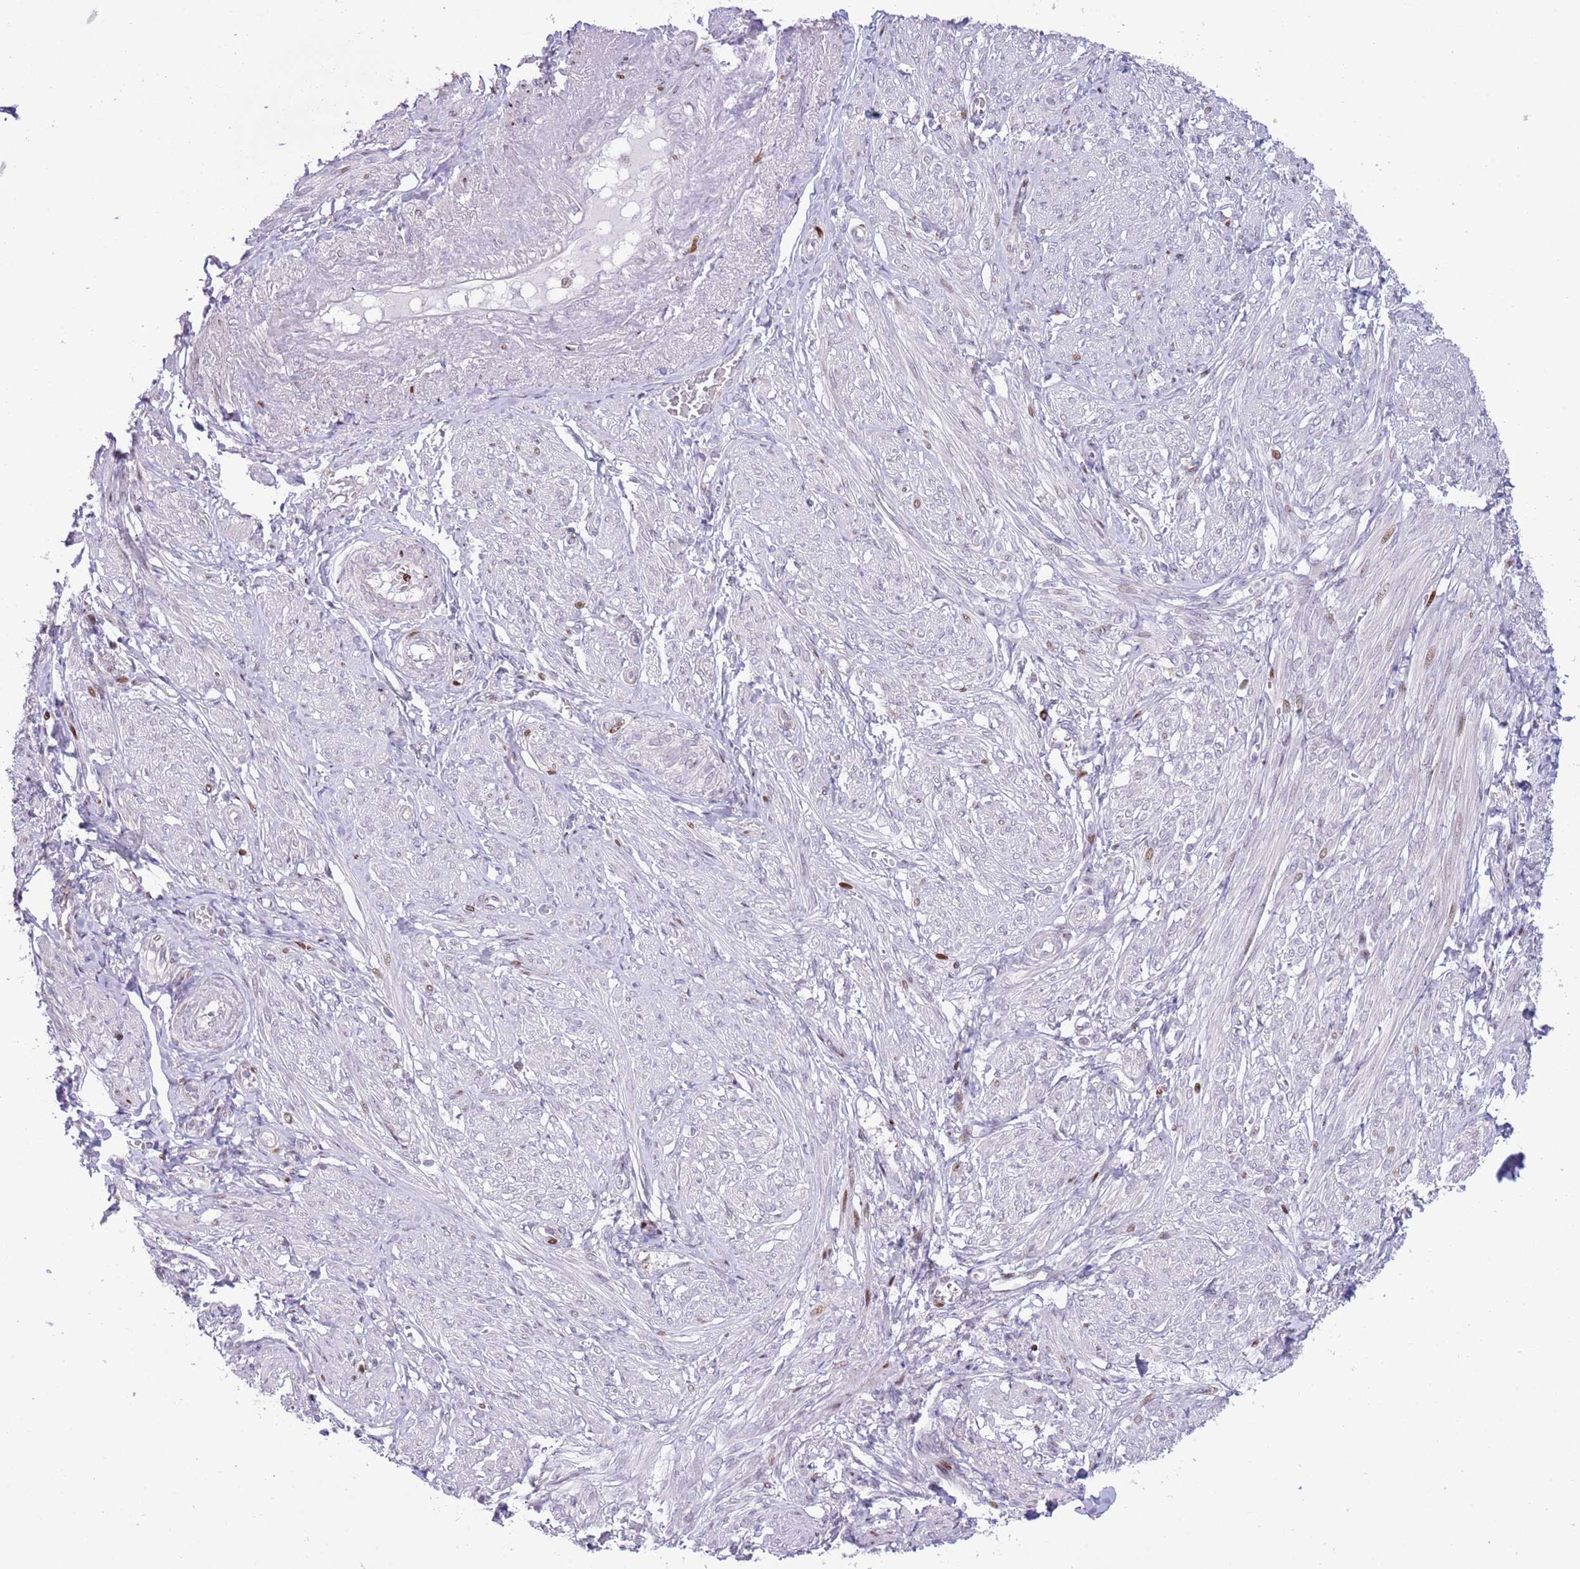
{"staining": {"intensity": "negative", "quantity": "none", "location": "none"}, "tissue": "smooth muscle", "cell_type": "Smooth muscle cells", "image_type": "normal", "snomed": [{"axis": "morphology", "description": "Normal tissue, NOS"}, {"axis": "topography", "description": "Smooth muscle"}], "caption": "The photomicrograph shows no significant staining in smooth muscle cells of smooth muscle.", "gene": "ANO8", "patient": {"sex": "female", "age": 39}}